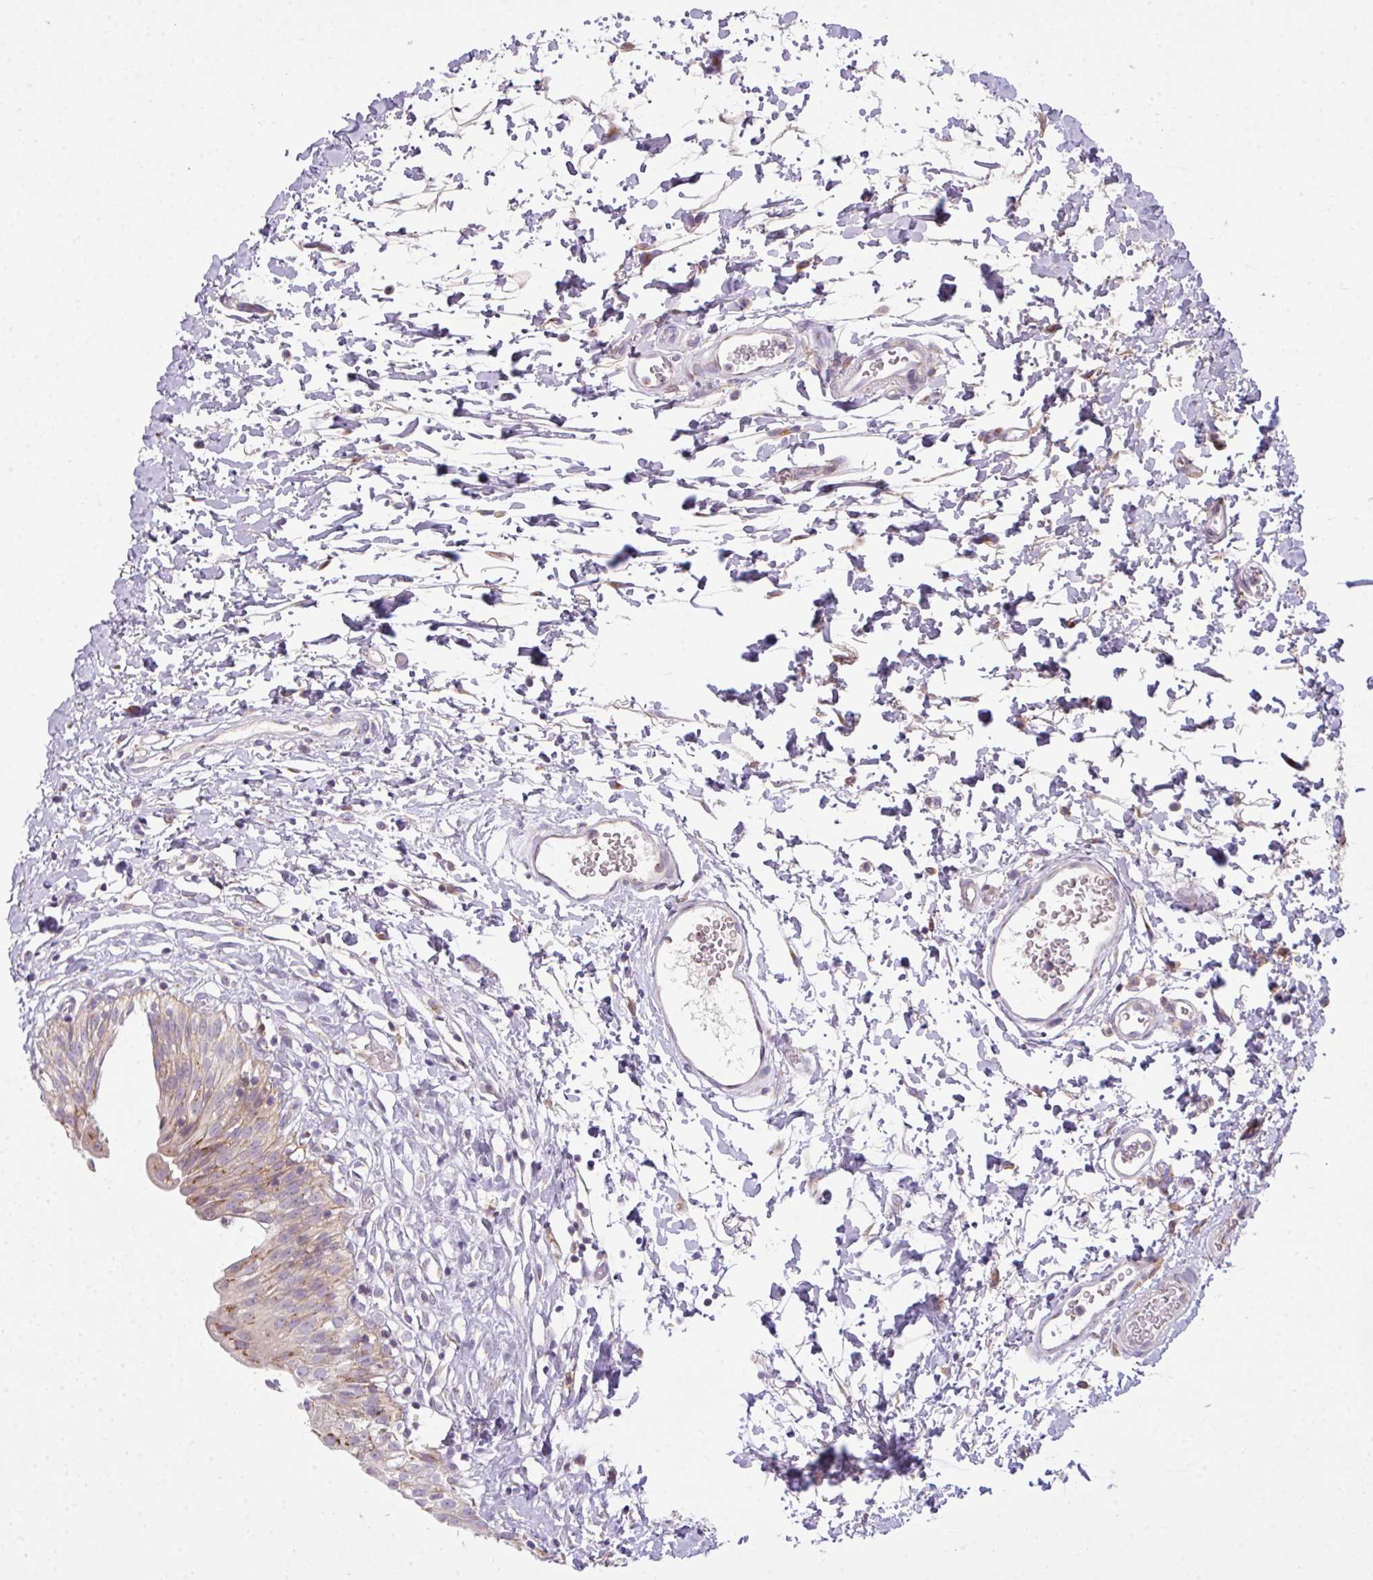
{"staining": {"intensity": "moderate", "quantity": "<25%", "location": "cytoplasmic/membranous"}, "tissue": "urinary bladder", "cell_type": "Urothelial cells", "image_type": "normal", "snomed": [{"axis": "morphology", "description": "Normal tissue, NOS"}, {"axis": "topography", "description": "Urinary bladder"}], "caption": "A low amount of moderate cytoplasmic/membranous positivity is identified in approximately <25% of urothelial cells in normal urinary bladder.", "gene": "VTI1A", "patient": {"sex": "male", "age": 51}}